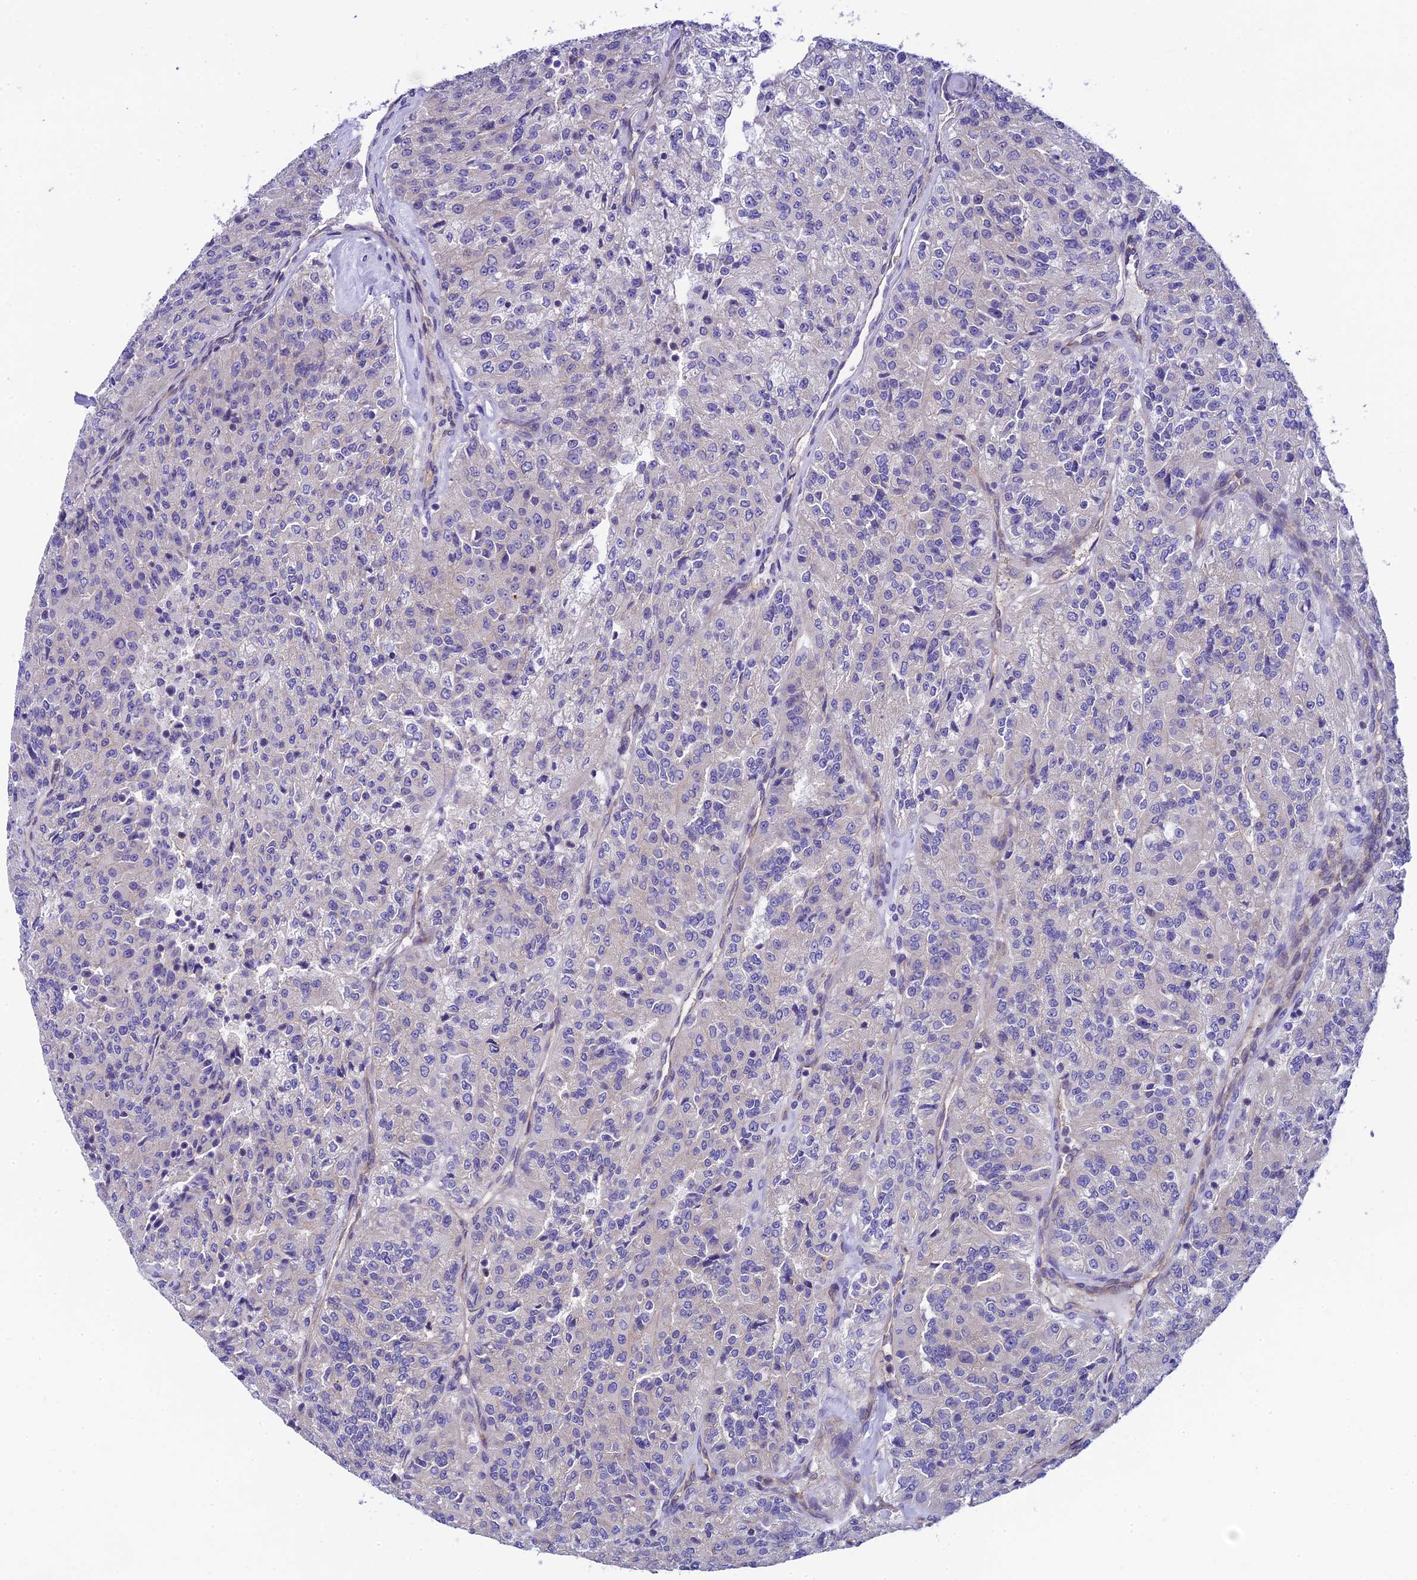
{"staining": {"intensity": "negative", "quantity": "none", "location": "none"}, "tissue": "renal cancer", "cell_type": "Tumor cells", "image_type": "cancer", "snomed": [{"axis": "morphology", "description": "Adenocarcinoma, NOS"}, {"axis": "topography", "description": "Kidney"}], "caption": "Renal cancer was stained to show a protein in brown. There is no significant expression in tumor cells.", "gene": "PPFIA3", "patient": {"sex": "female", "age": 63}}